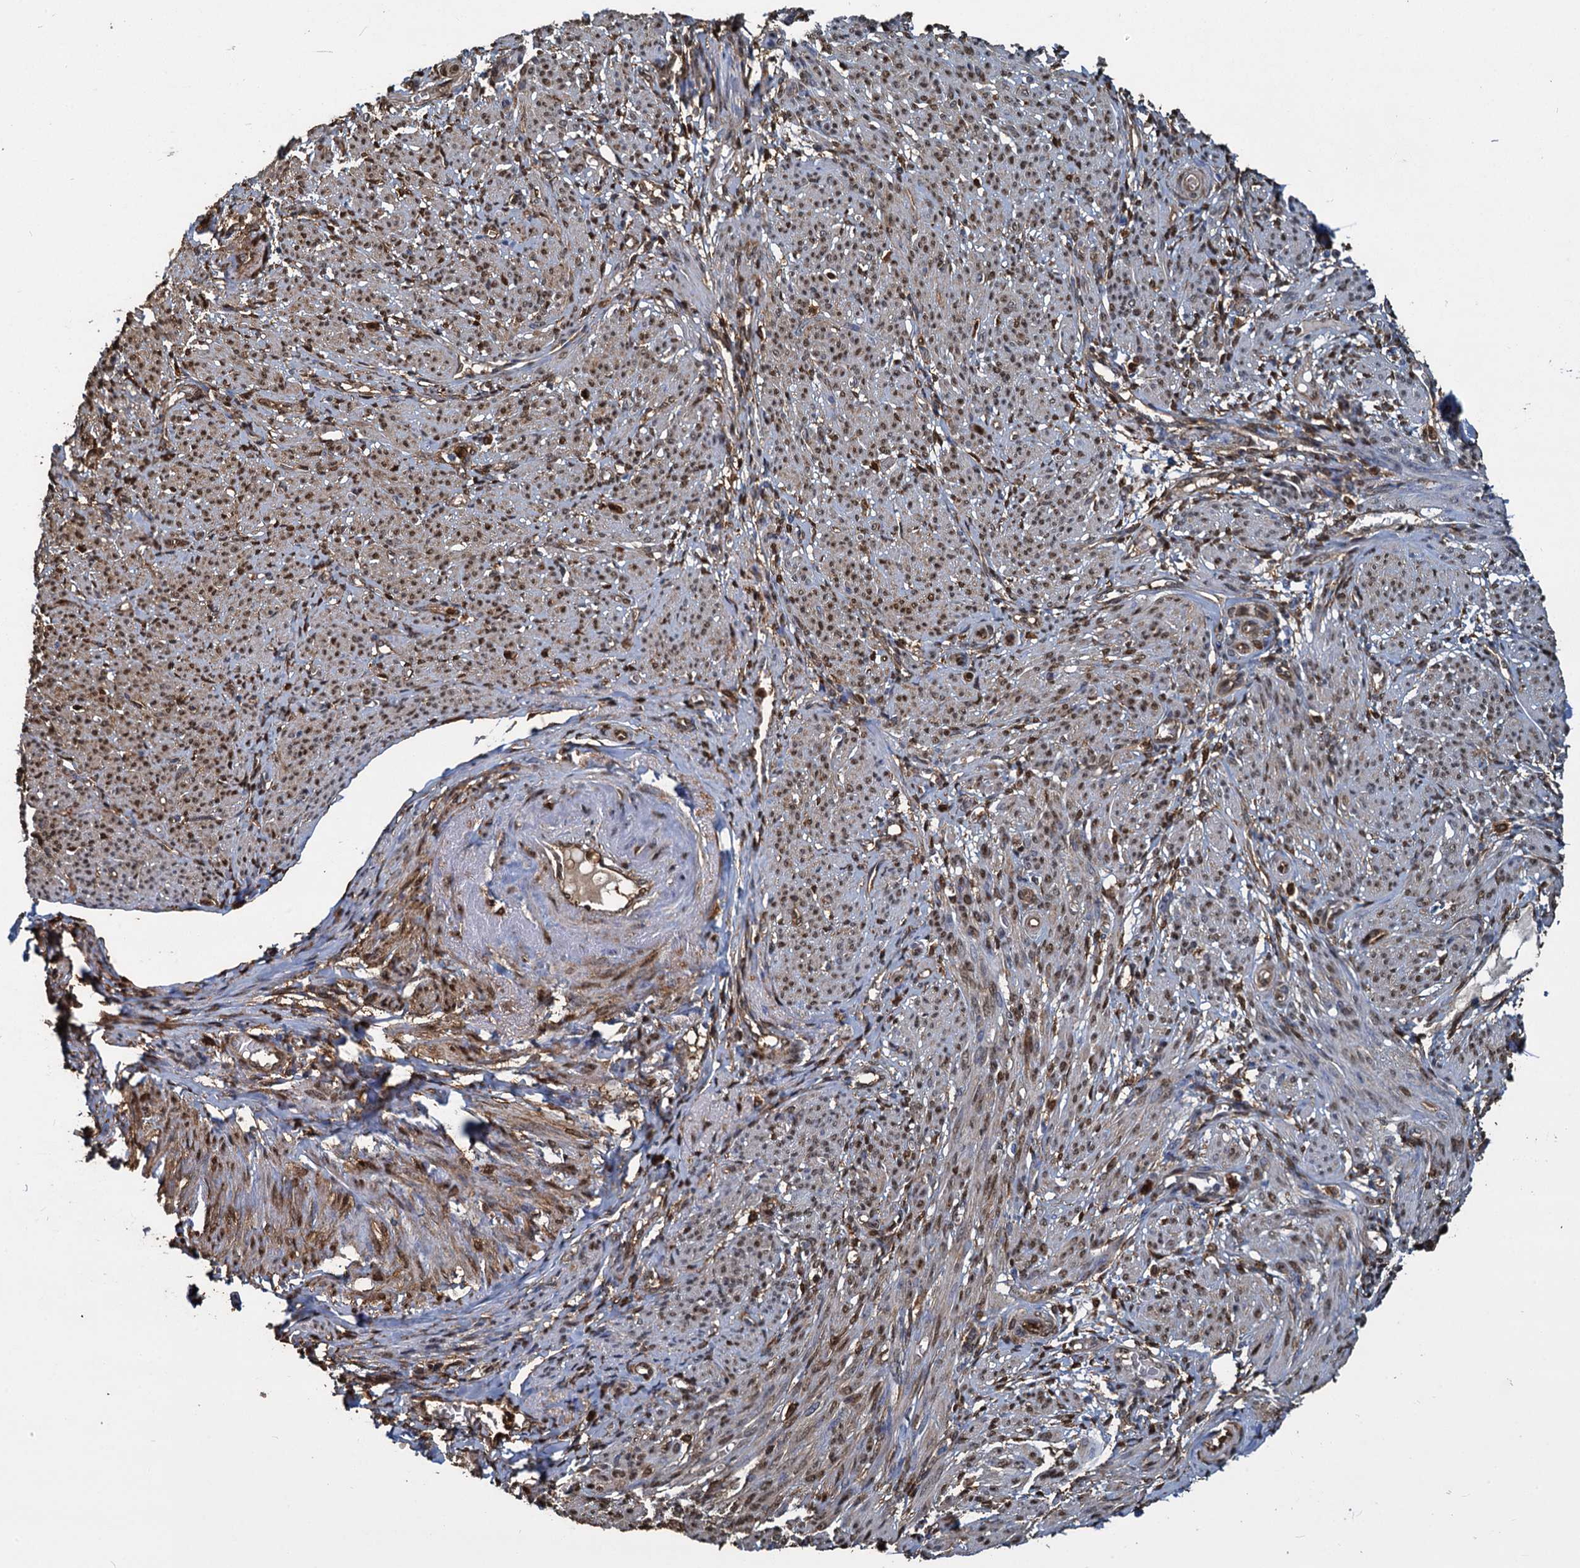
{"staining": {"intensity": "weak", "quantity": "25%-75%", "location": "cytoplasmic/membranous,nuclear"}, "tissue": "smooth muscle", "cell_type": "Smooth muscle cells", "image_type": "normal", "snomed": [{"axis": "morphology", "description": "Normal tissue, NOS"}, {"axis": "topography", "description": "Smooth muscle"}], "caption": "Immunohistochemistry staining of normal smooth muscle, which reveals low levels of weak cytoplasmic/membranous,nuclear positivity in approximately 25%-75% of smooth muscle cells indicating weak cytoplasmic/membranous,nuclear protein positivity. The staining was performed using DAB (3,3'-diaminobenzidine) (brown) for protein detection and nuclei were counterstained in hematoxylin (blue).", "gene": "S100A6", "patient": {"sex": "female", "age": 39}}